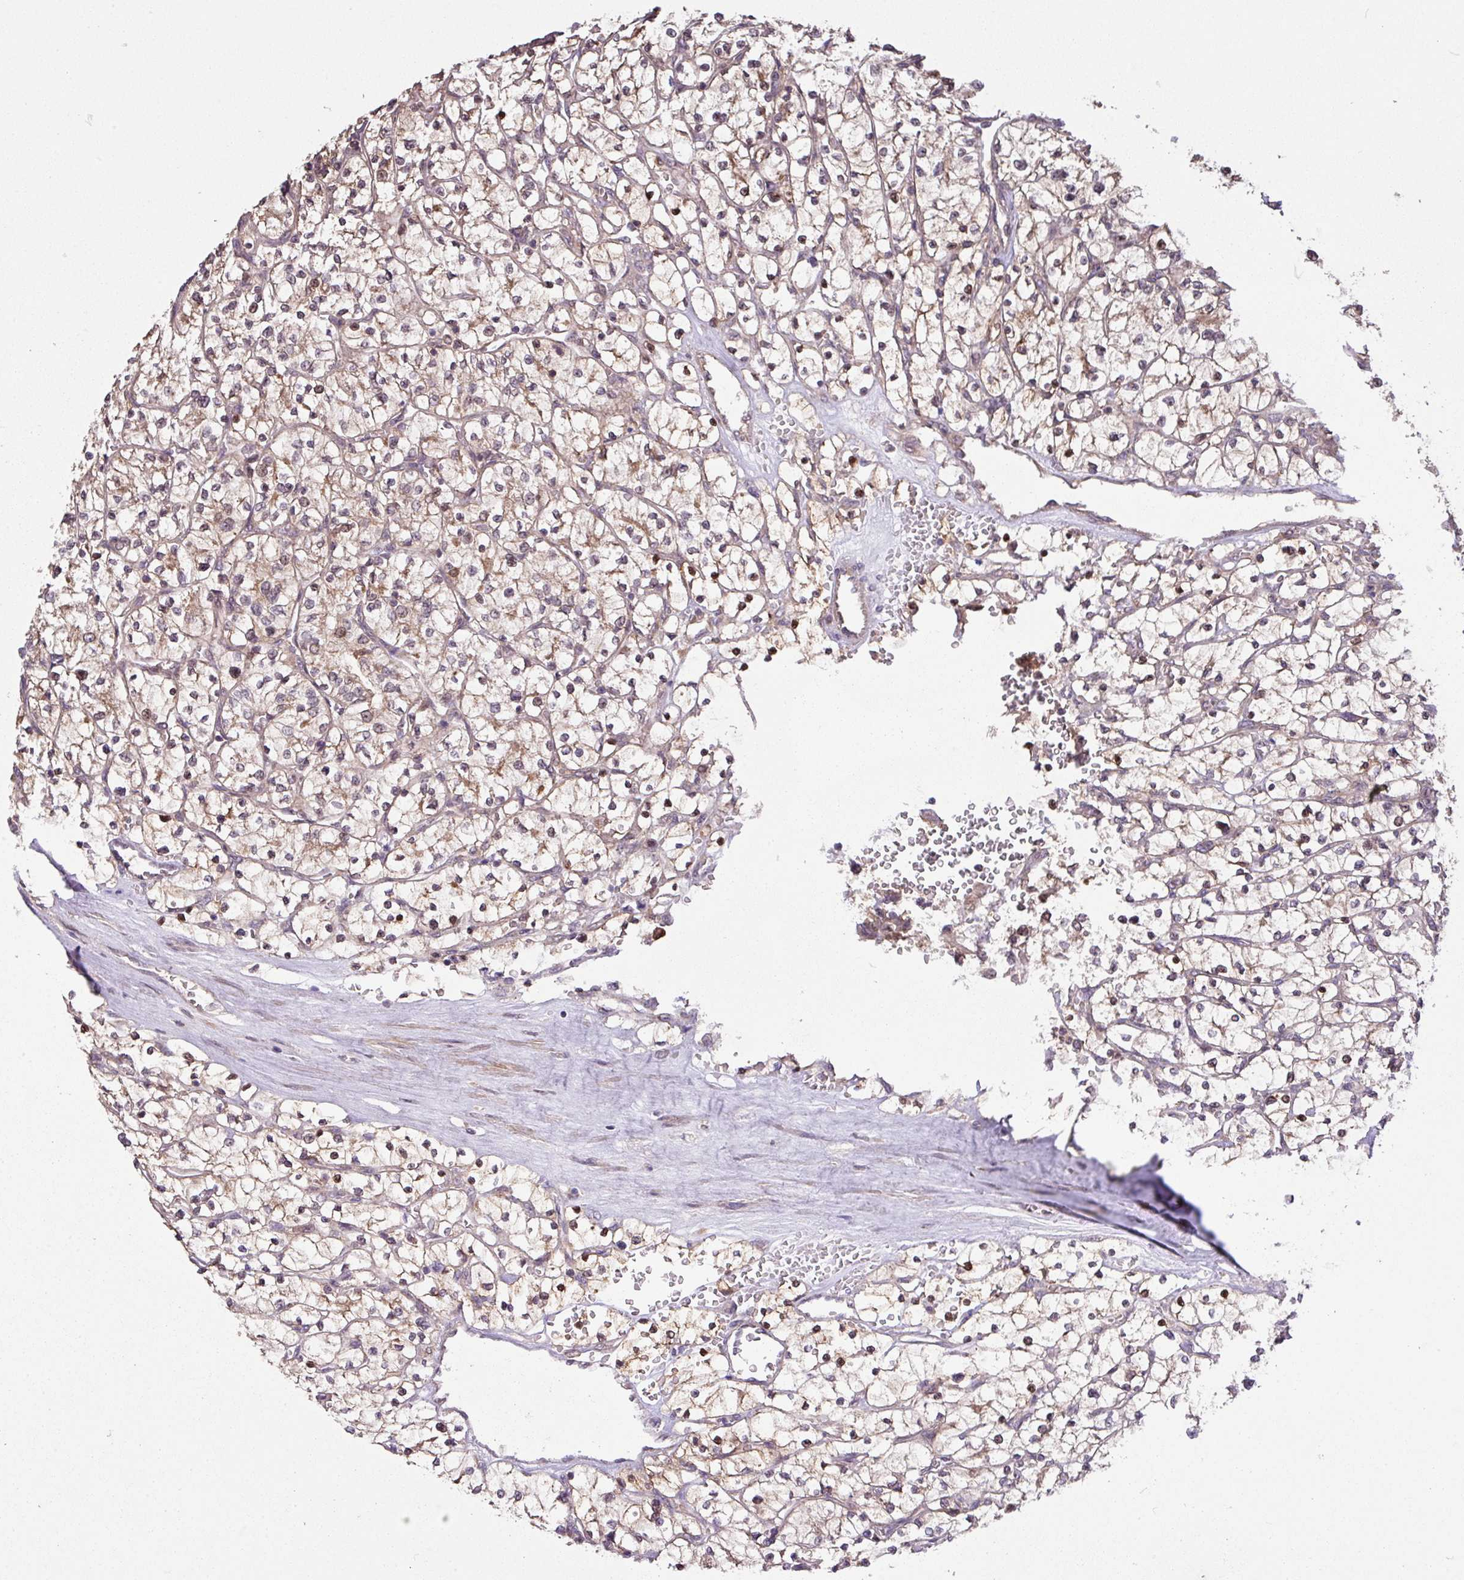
{"staining": {"intensity": "moderate", "quantity": "<25%", "location": "nuclear"}, "tissue": "renal cancer", "cell_type": "Tumor cells", "image_type": "cancer", "snomed": [{"axis": "morphology", "description": "Adenocarcinoma, NOS"}, {"axis": "topography", "description": "Kidney"}], "caption": "There is low levels of moderate nuclear positivity in tumor cells of renal cancer (adenocarcinoma), as demonstrated by immunohistochemical staining (brown color).", "gene": "ARPIN", "patient": {"sex": "female", "age": 64}}